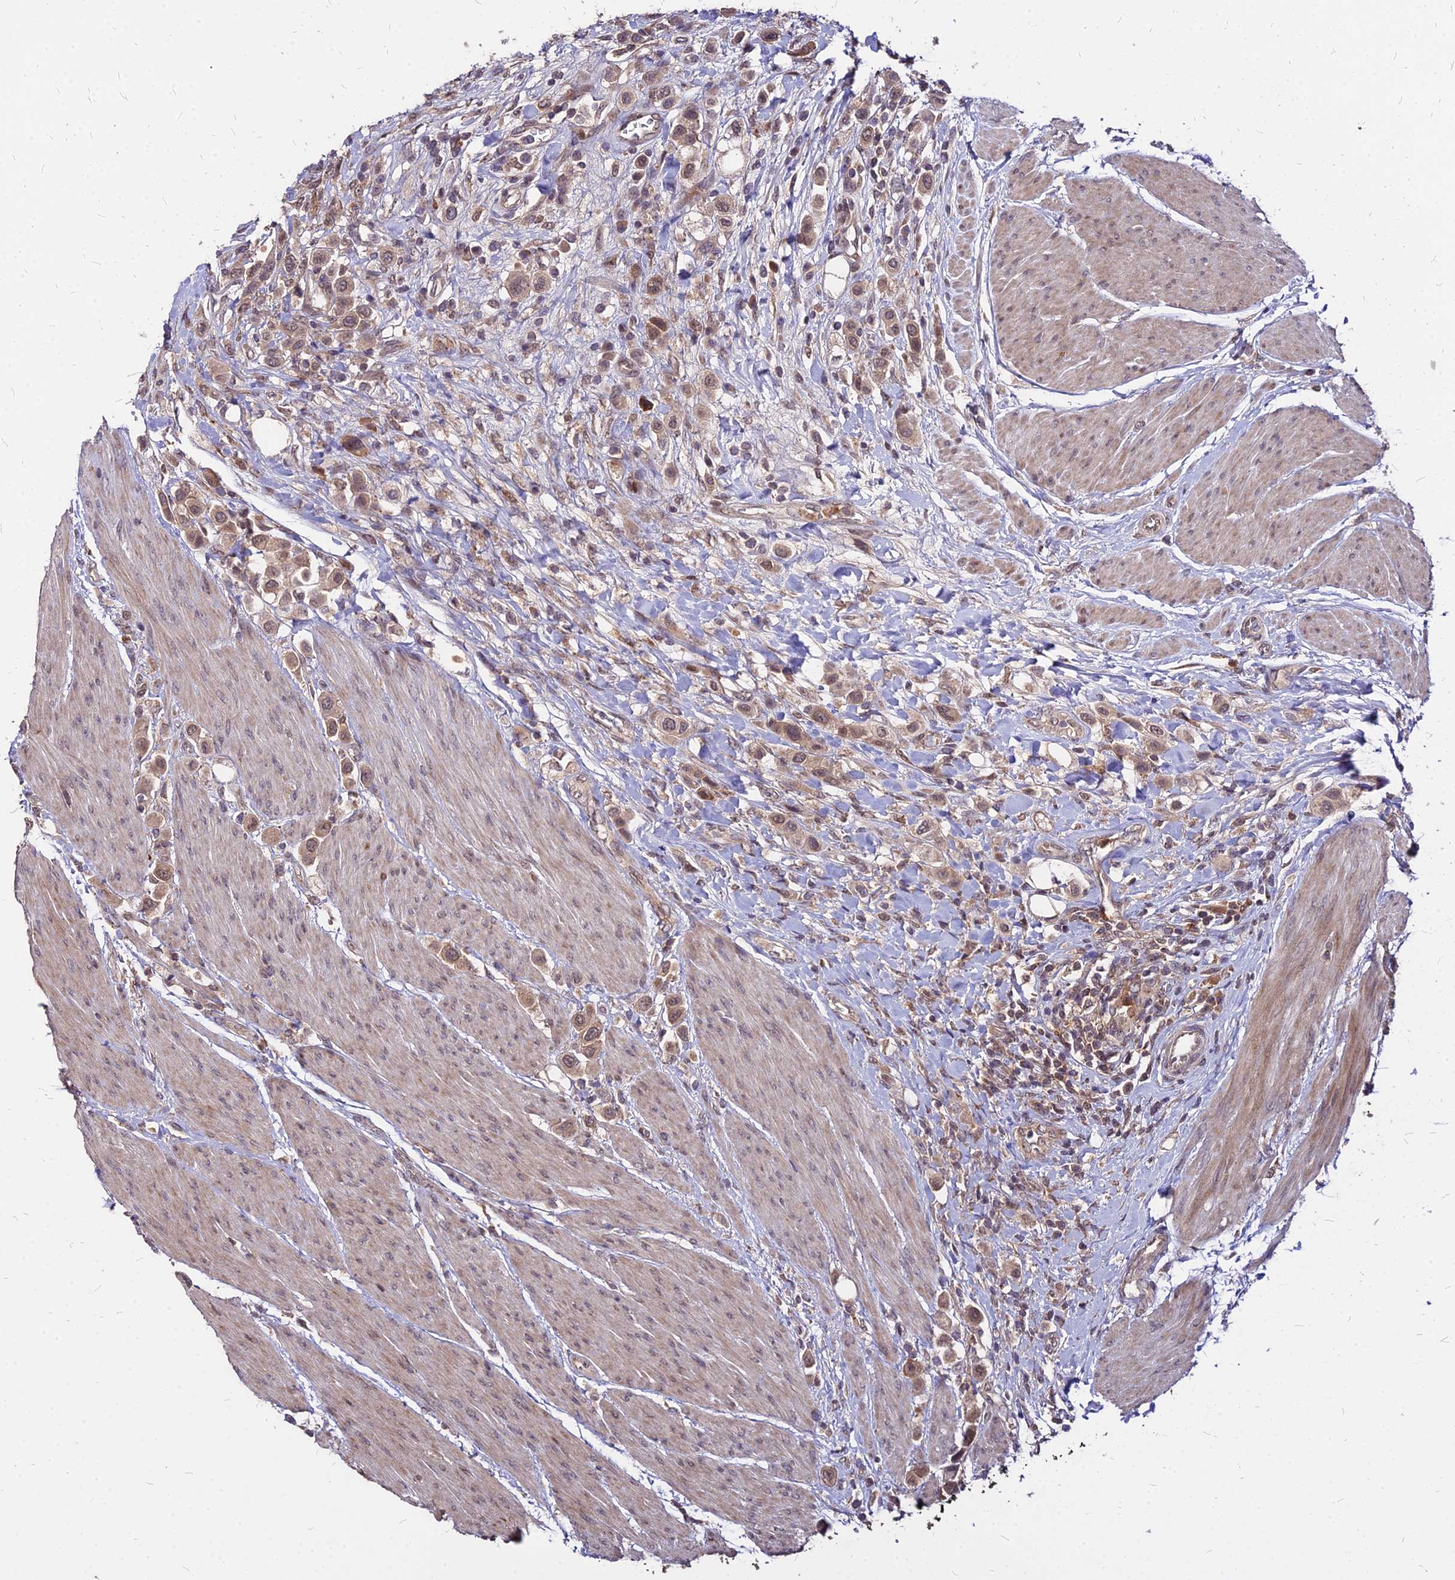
{"staining": {"intensity": "moderate", "quantity": ">75%", "location": "cytoplasmic/membranous,nuclear"}, "tissue": "urothelial cancer", "cell_type": "Tumor cells", "image_type": "cancer", "snomed": [{"axis": "morphology", "description": "Urothelial carcinoma, High grade"}, {"axis": "topography", "description": "Urinary bladder"}], "caption": "Immunohistochemistry (IHC) (DAB (3,3'-diaminobenzidine)) staining of human high-grade urothelial carcinoma displays moderate cytoplasmic/membranous and nuclear protein positivity in approximately >75% of tumor cells.", "gene": "APBA3", "patient": {"sex": "male", "age": 50}}